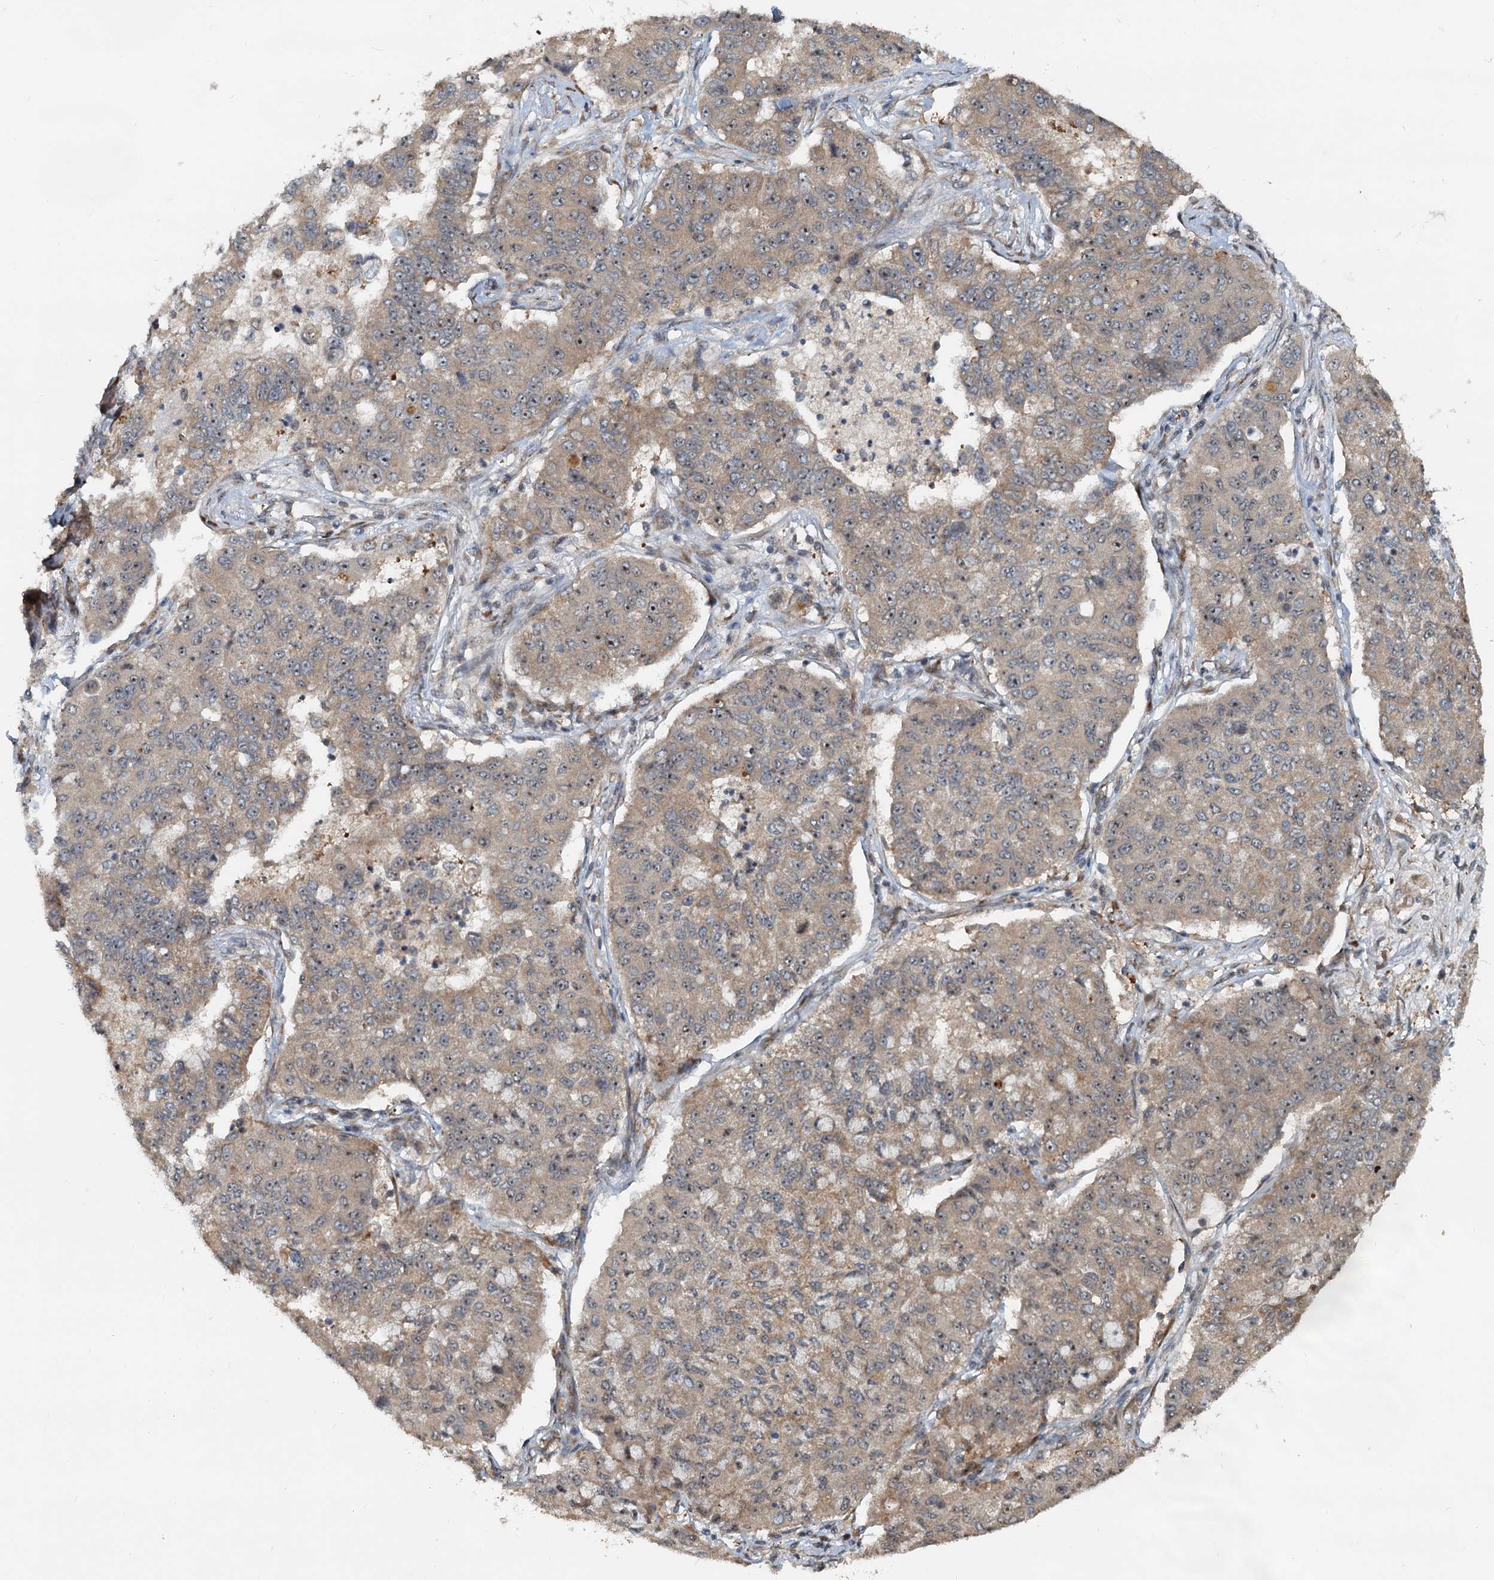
{"staining": {"intensity": "moderate", "quantity": "25%-75%", "location": "cytoplasmic/membranous"}, "tissue": "lung cancer", "cell_type": "Tumor cells", "image_type": "cancer", "snomed": [{"axis": "morphology", "description": "Squamous cell carcinoma, NOS"}, {"axis": "topography", "description": "Lung"}], "caption": "Moderate cytoplasmic/membranous expression for a protein is seen in approximately 25%-75% of tumor cells of lung cancer using immunohistochemistry (IHC).", "gene": "CEP68", "patient": {"sex": "male", "age": 74}}